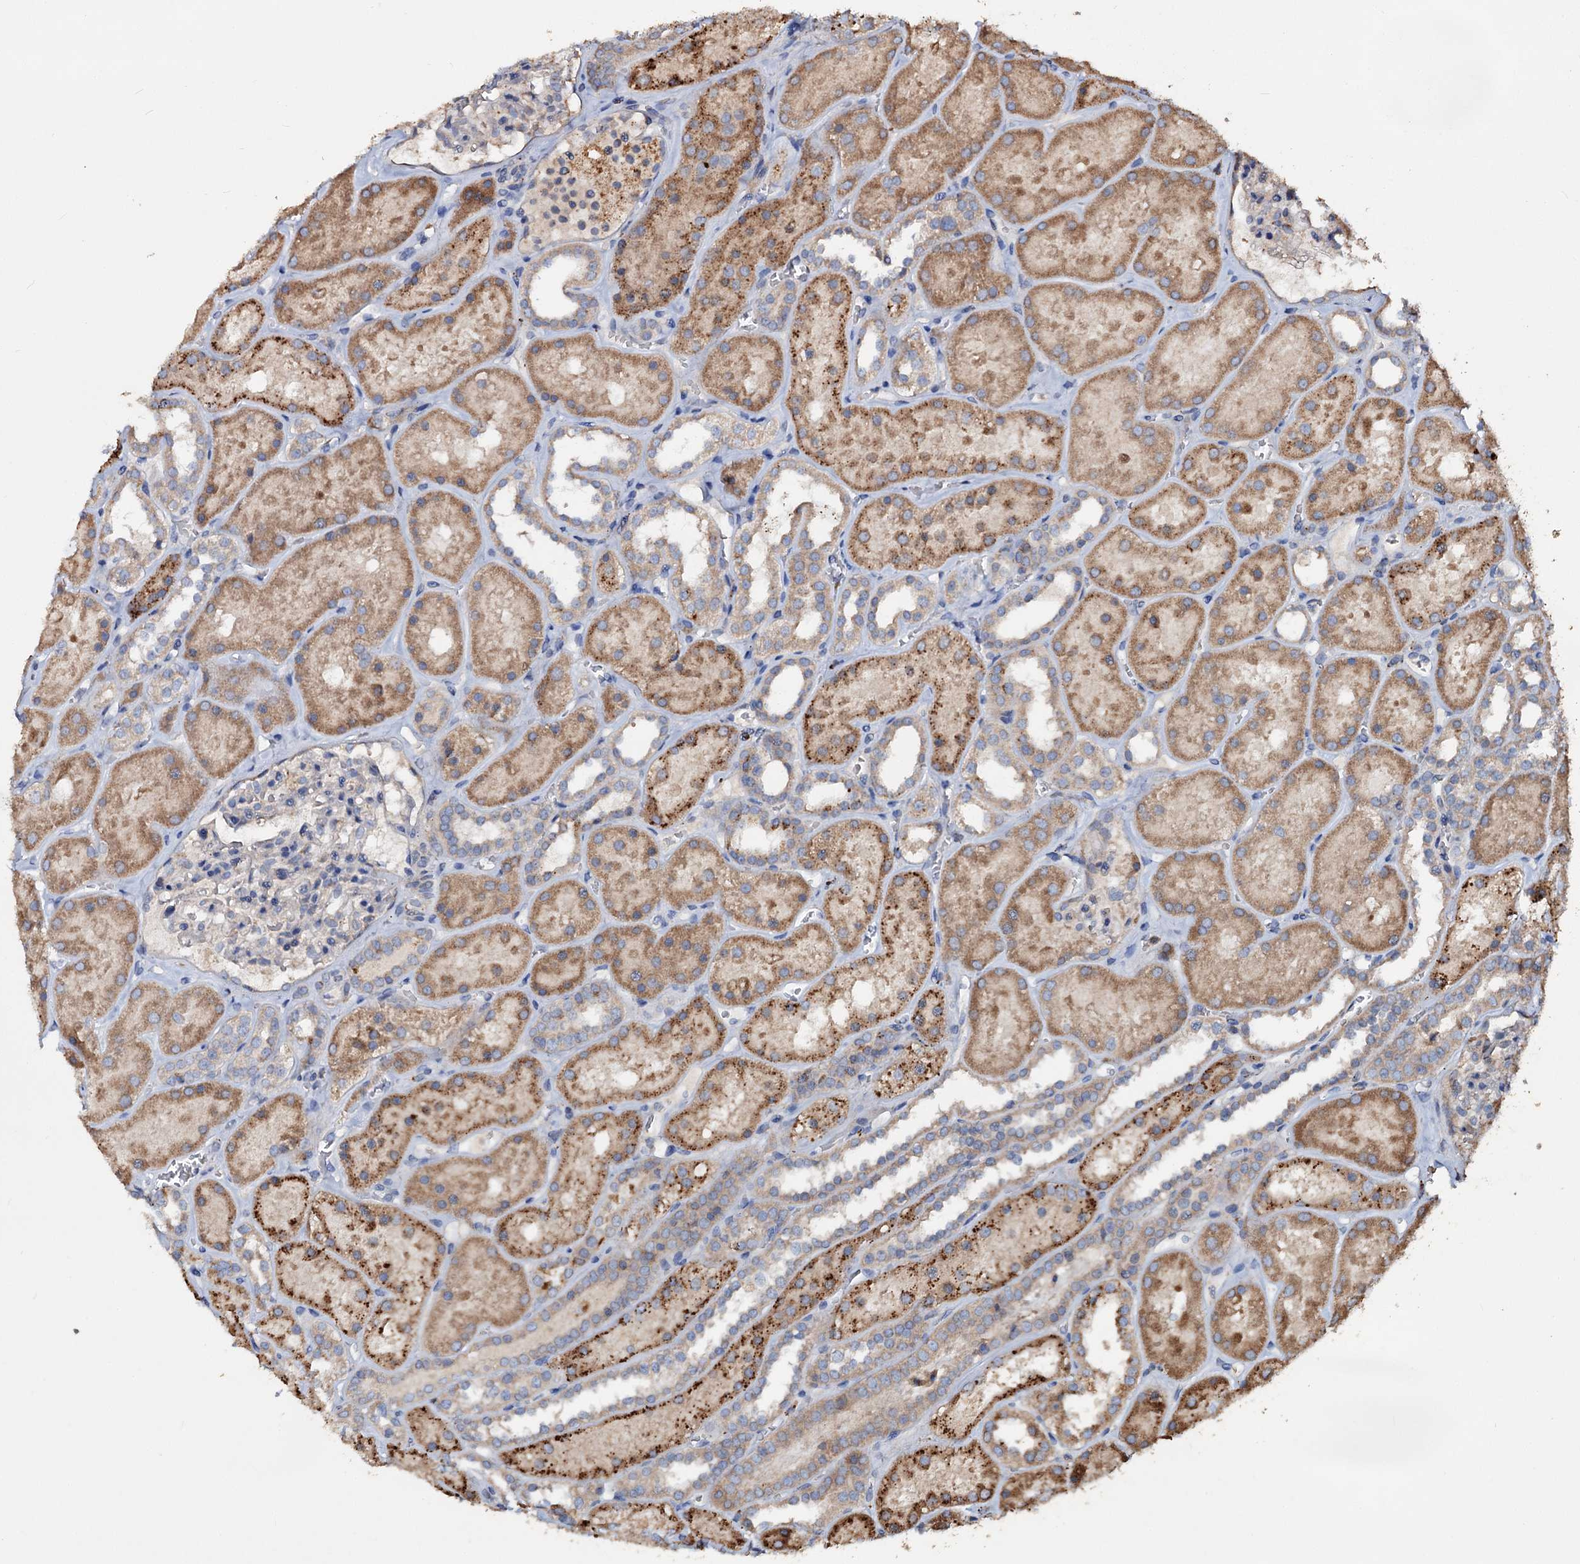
{"staining": {"intensity": "weak", "quantity": "<25%", "location": "cytoplasmic/membranous"}, "tissue": "kidney", "cell_type": "Cells in glomeruli", "image_type": "normal", "snomed": [{"axis": "morphology", "description": "Normal tissue, NOS"}, {"axis": "topography", "description": "Kidney"}], "caption": "DAB immunohistochemical staining of benign human kidney exhibits no significant positivity in cells in glomeruli. Nuclei are stained in blue.", "gene": "NOTCH2NLA", "patient": {"sex": "female", "age": 41}}